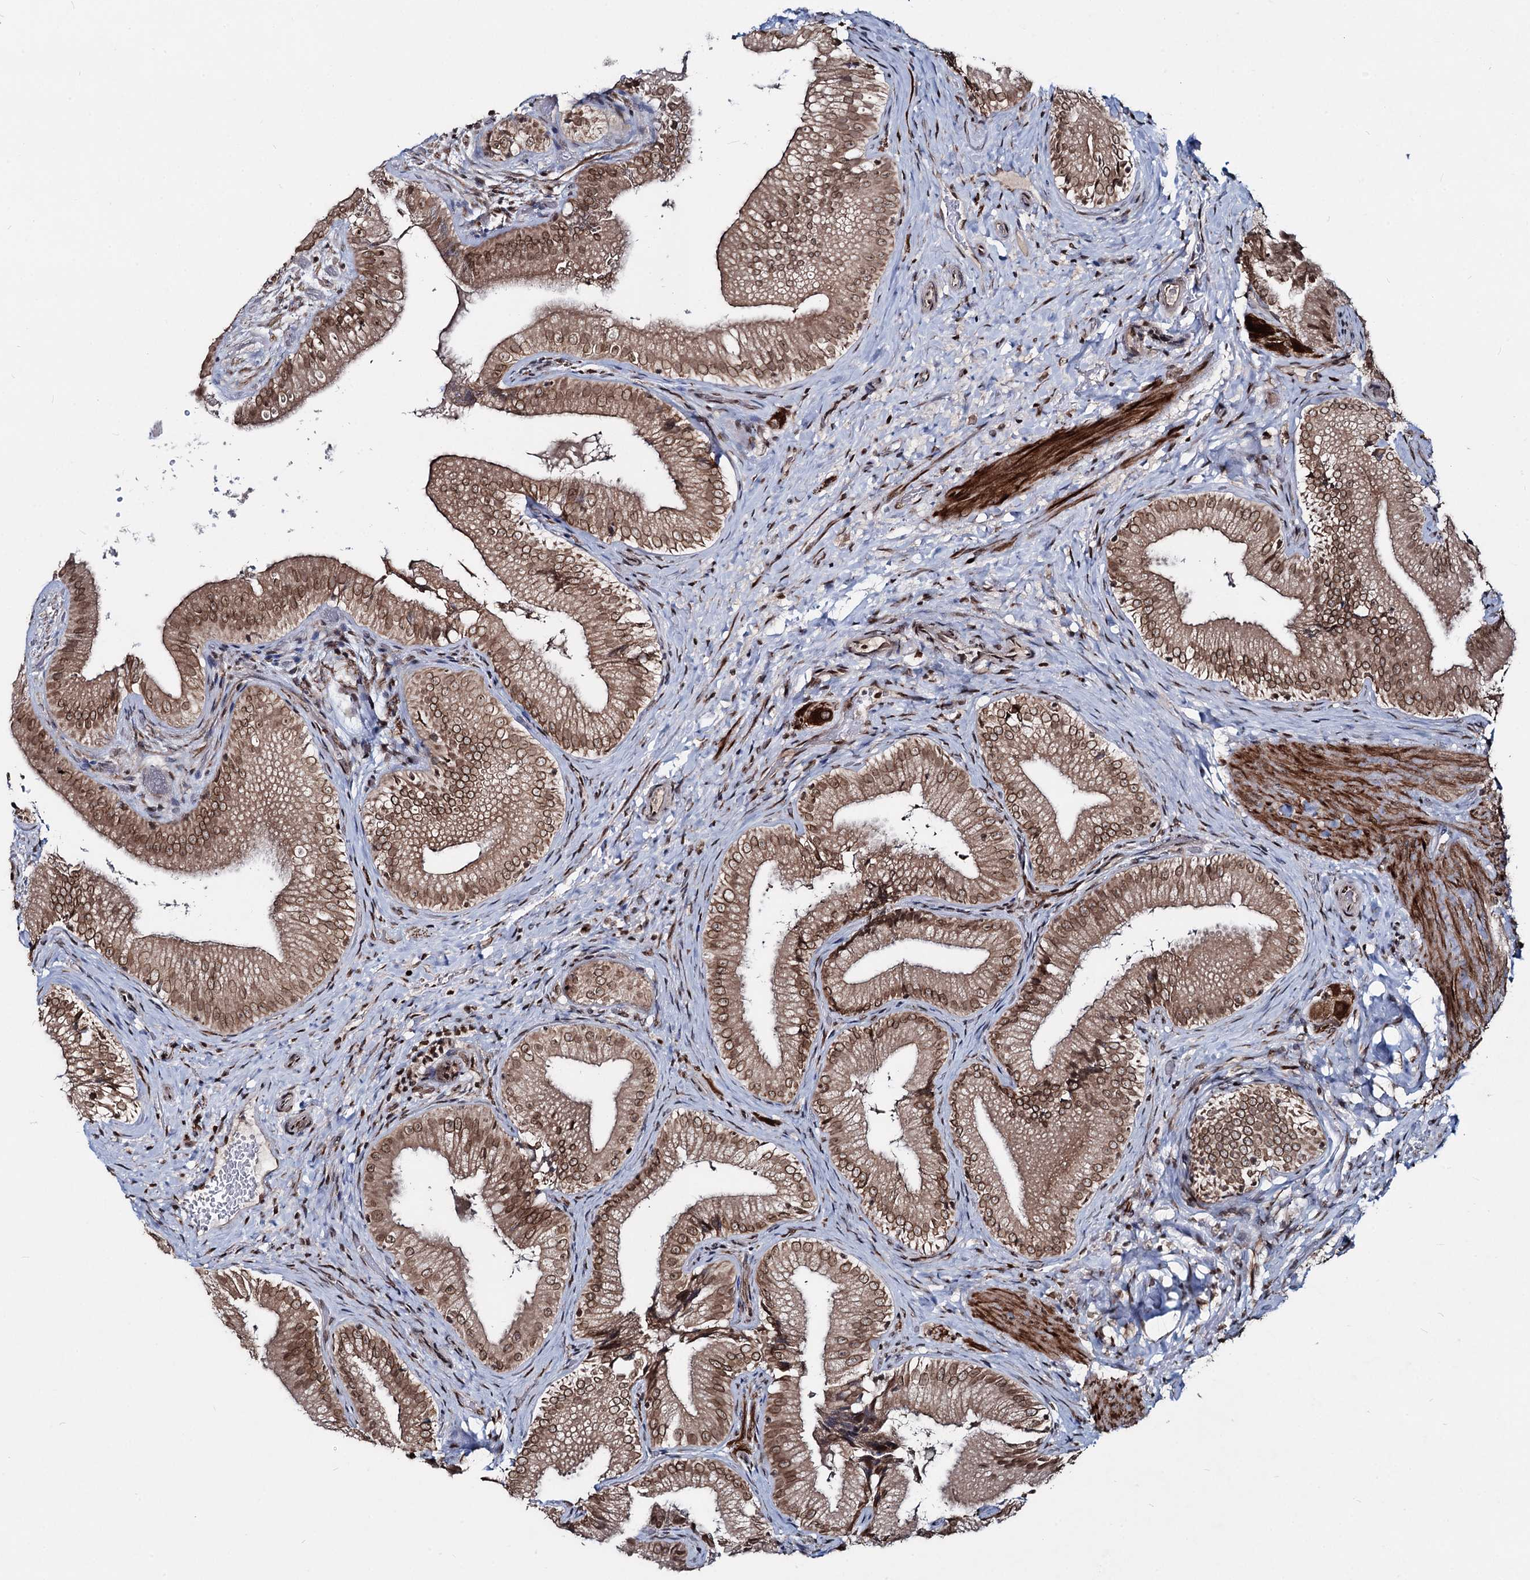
{"staining": {"intensity": "moderate", "quantity": ">75%", "location": "cytoplasmic/membranous,nuclear"}, "tissue": "gallbladder", "cell_type": "Glandular cells", "image_type": "normal", "snomed": [{"axis": "morphology", "description": "Normal tissue, NOS"}, {"axis": "topography", "description": "Gallbladder"}], "caption": "A brown stain shows moderate cytoplasmic/membranous,nuclear positivity of a protein in glandular cells of normal human gallbladder.", "gene": "RNF6", "patient": {"sex": "female", "age": 30}}